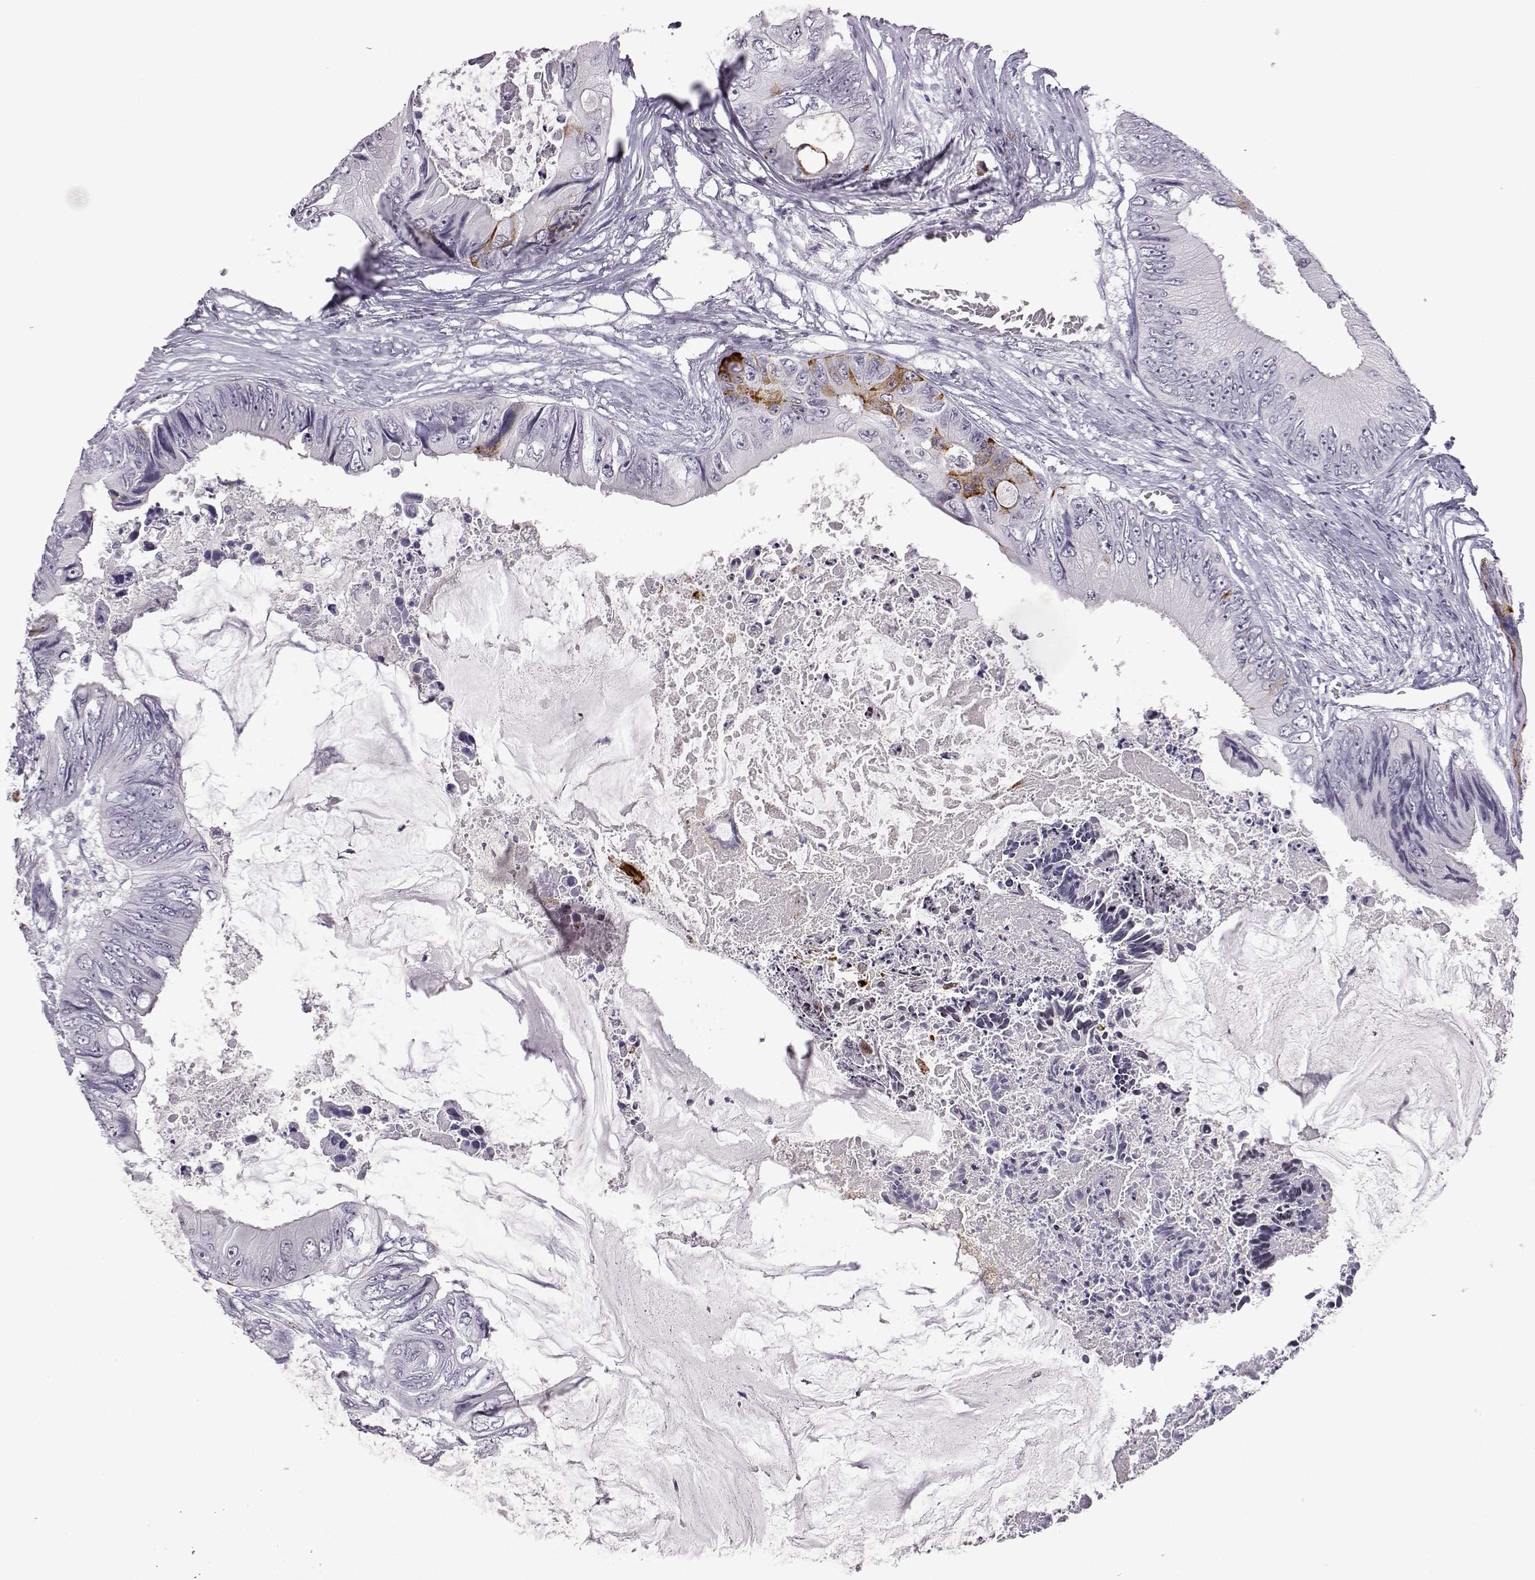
{"staining": {"intensity": "negative", "quantity": "none", "location": "none"}, "tissue": "colorectal cancer", "cell_type": "Tumor cells", "image_type": "cancer", "snomed": [{"axis": "morphology", "description": "Adenocarcinoma, NOS"}, {"axis": "topography", "description": "Rectum"}], "caption": "The IHC image has no significant positivity in tumor cells of colorectal cancer tissue.", "gene": "VGF", "patient": {"sex": "male", "age": 63}}